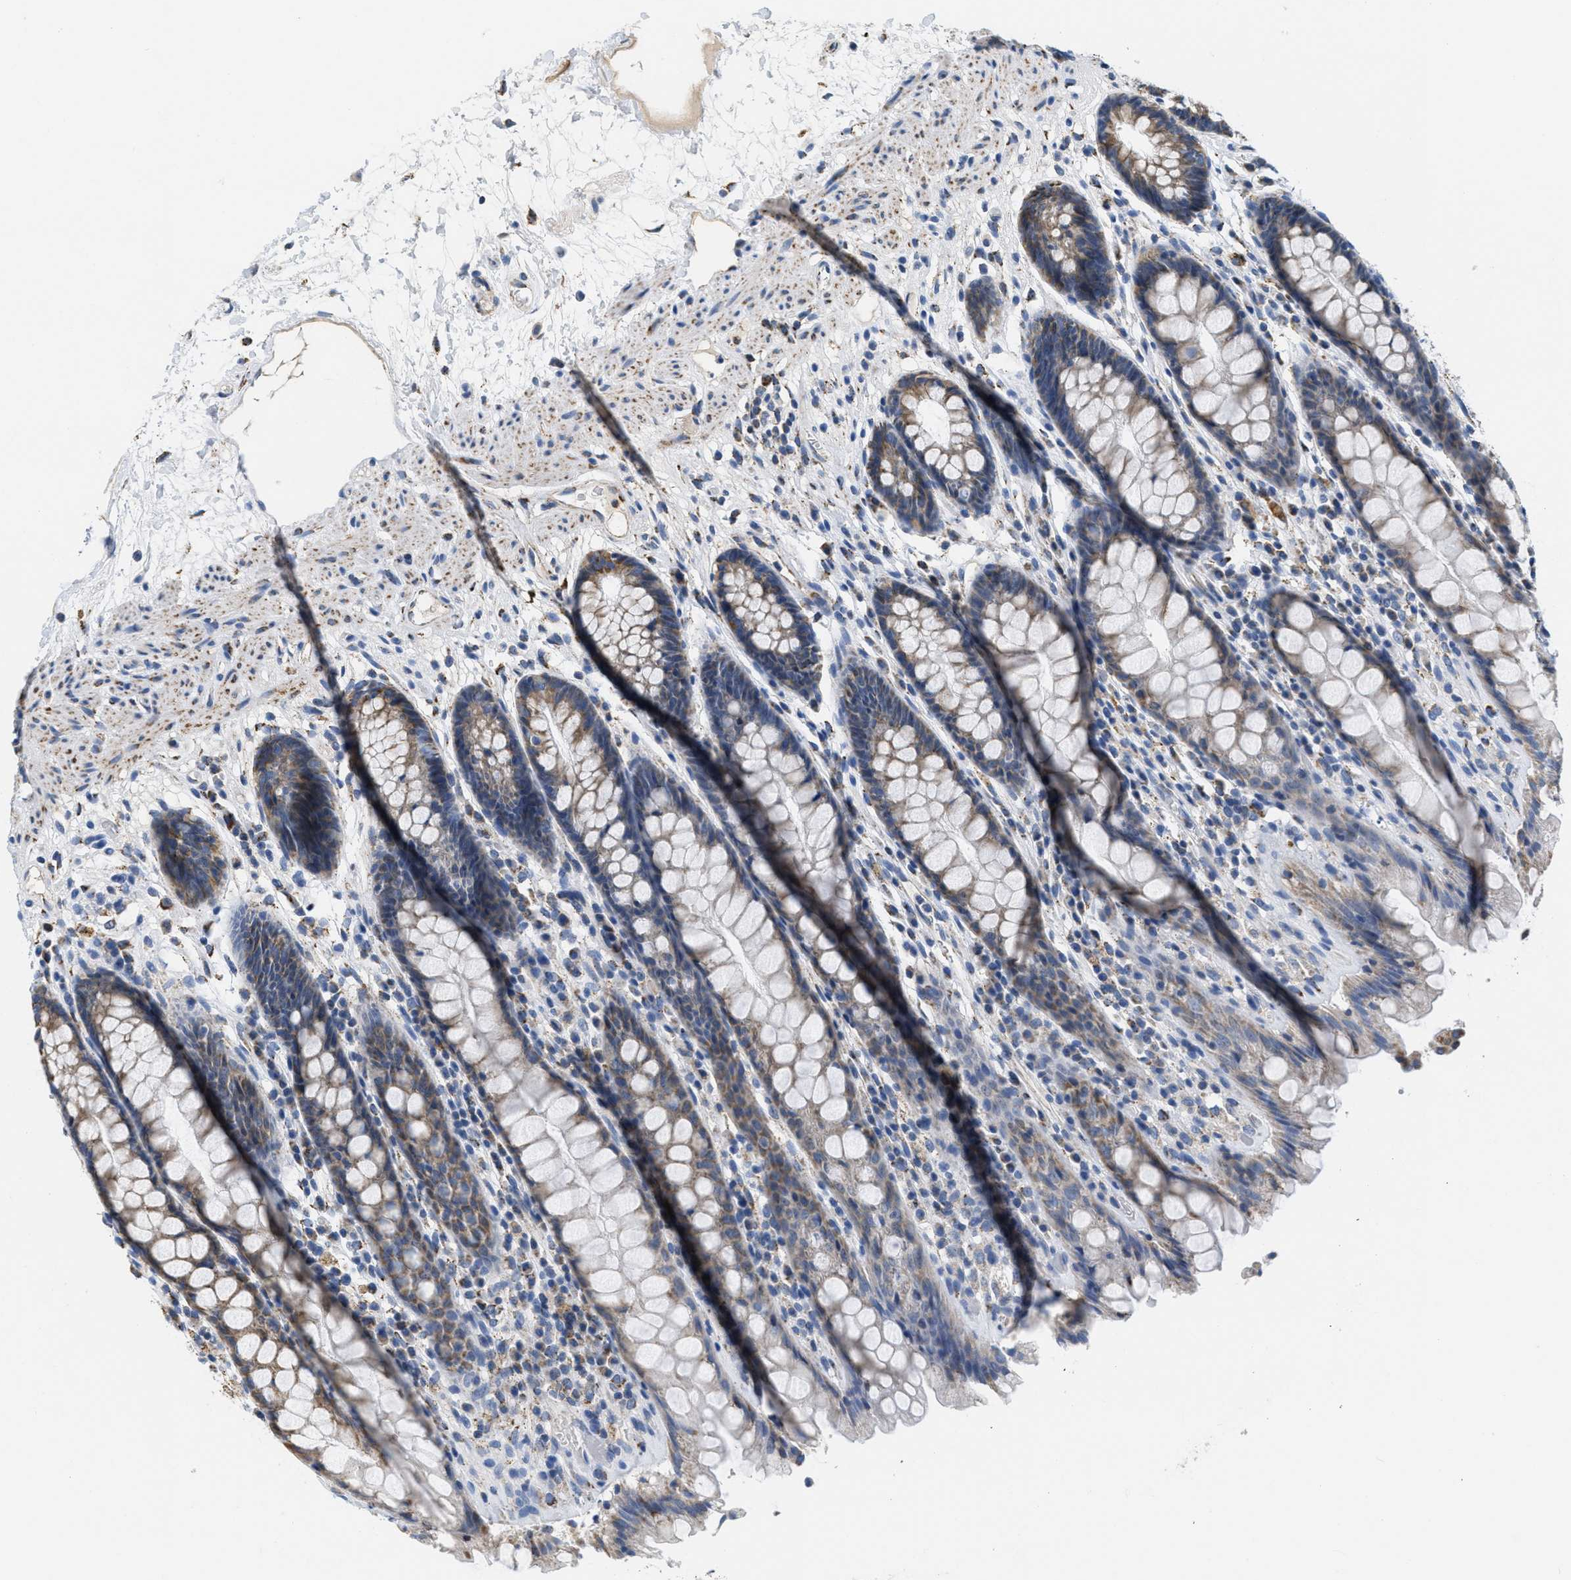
{"staining": {"intensity": "moderate", "quantity": "25%-75%", "location": "cytoplasmic/membranous"}, "tissue": "rectum", "cell_type": "Glandular cells", "image_type": "normal", "snomed": [{"axis": "morphology", "description": "Normal tissue, NOS"}, {"axis": "topography", "description": "Rectum"}], "caption": "Immunohistochemical staining of normal human rectum exhibits medium levels of moderate cytoplasmic/membranous positivity in approximately 25%-75% of glandular cells.", "gene": "KCNJ5", "patient": {"sex": "male", "age": 64}}